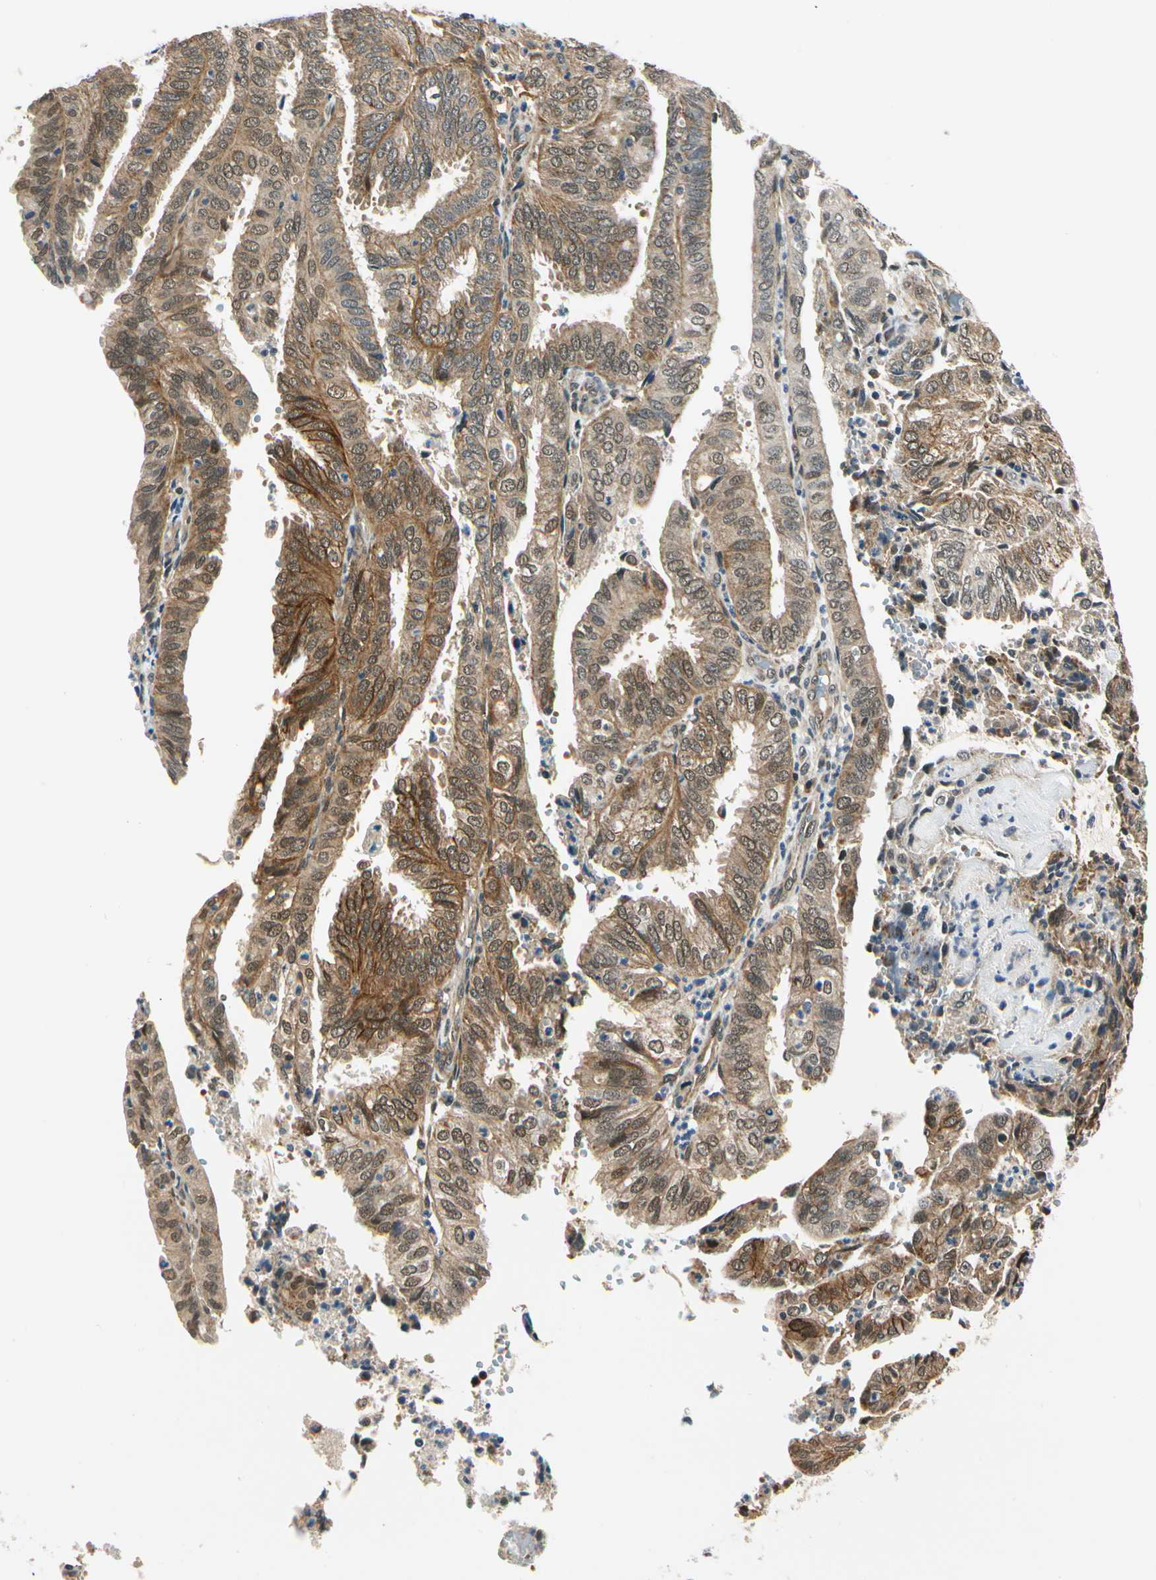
{"staining": {"intensity": "strong", "quantity": ">75%", "location": "cytoplasmic/membranous"}, "tissue": "endometrial cancer", "cell_type": "Tumor cells", "image_type": "cancer", "snomed": [{"axis": "morphology", "description": "Adenocarcinoma, NOS"}, {"axis": "topography", "description": "Uterus"}], "caption": "Human endometrial cancer stained for a protein (brown) exhibits strong cytoplasmic/membranous positive positivity in about >75% of tumor cells.", "gene": "PDK2", "patient": {"sex": "female", "age": 60}}